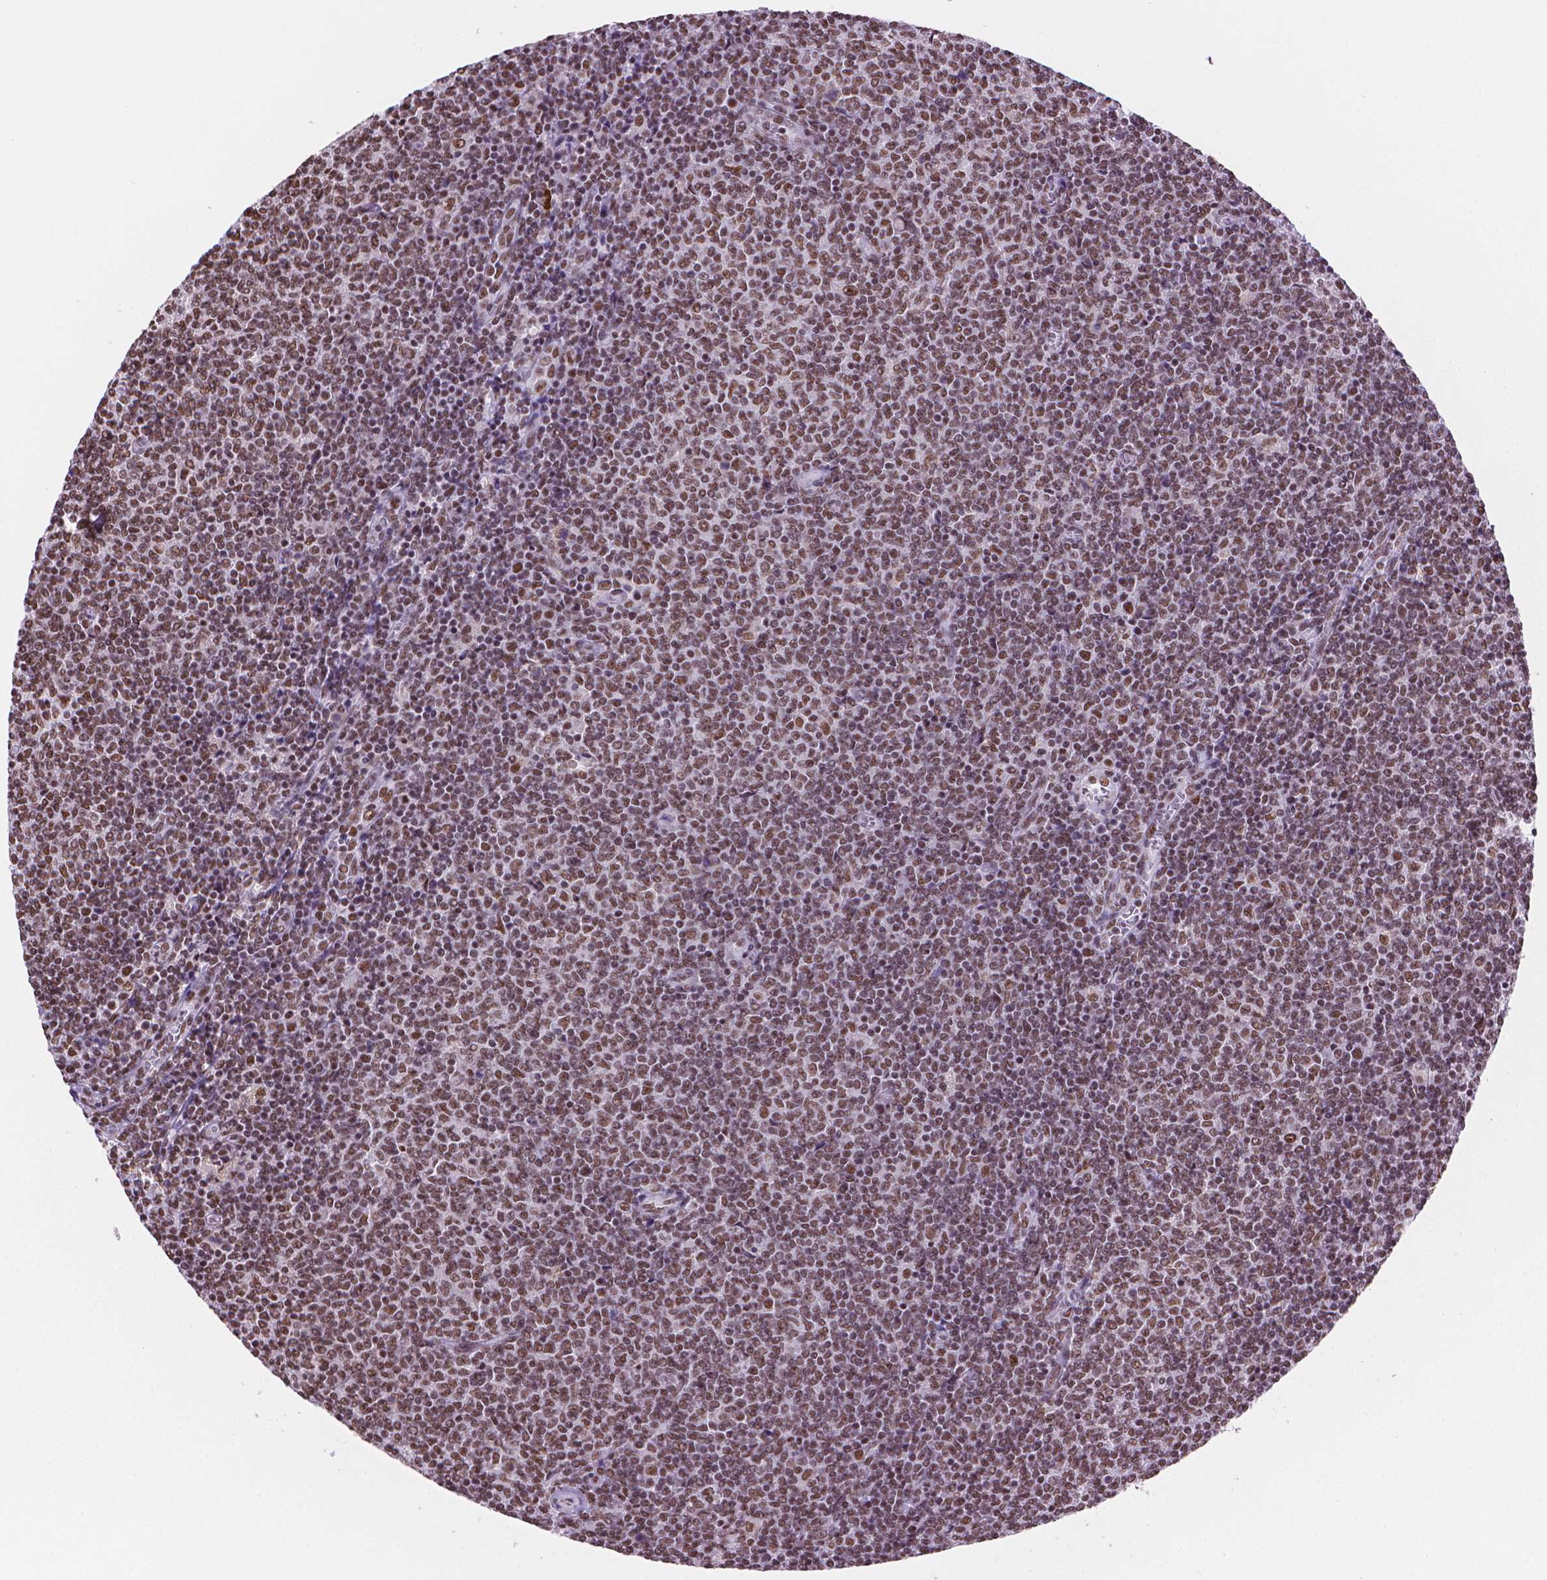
{"staining": {"intensity": "moderate", "quantity": ">75%", "location": "nuclear"}, "tissue": "lymphoma", "cell_type": "Tumor cells", "image_type": "cancer", "snomed": [{"axis": "morphology", "description": "Malignant lymphoma, non-Hodgkin's type, Low grade"}, {"axis": "topography", "description": "Lymph node"}], "caption": "Brown immunohistochemical staining in low-grade malignant lymphoma, non-Hodgkin's type shows moderate nuclear staining in approximately >75% of tumor cells. (Brightfield microscopy of DAB IHC at high magnification).", "gene": "RPA4", "patient": {"sex": "male", "age": 52}}